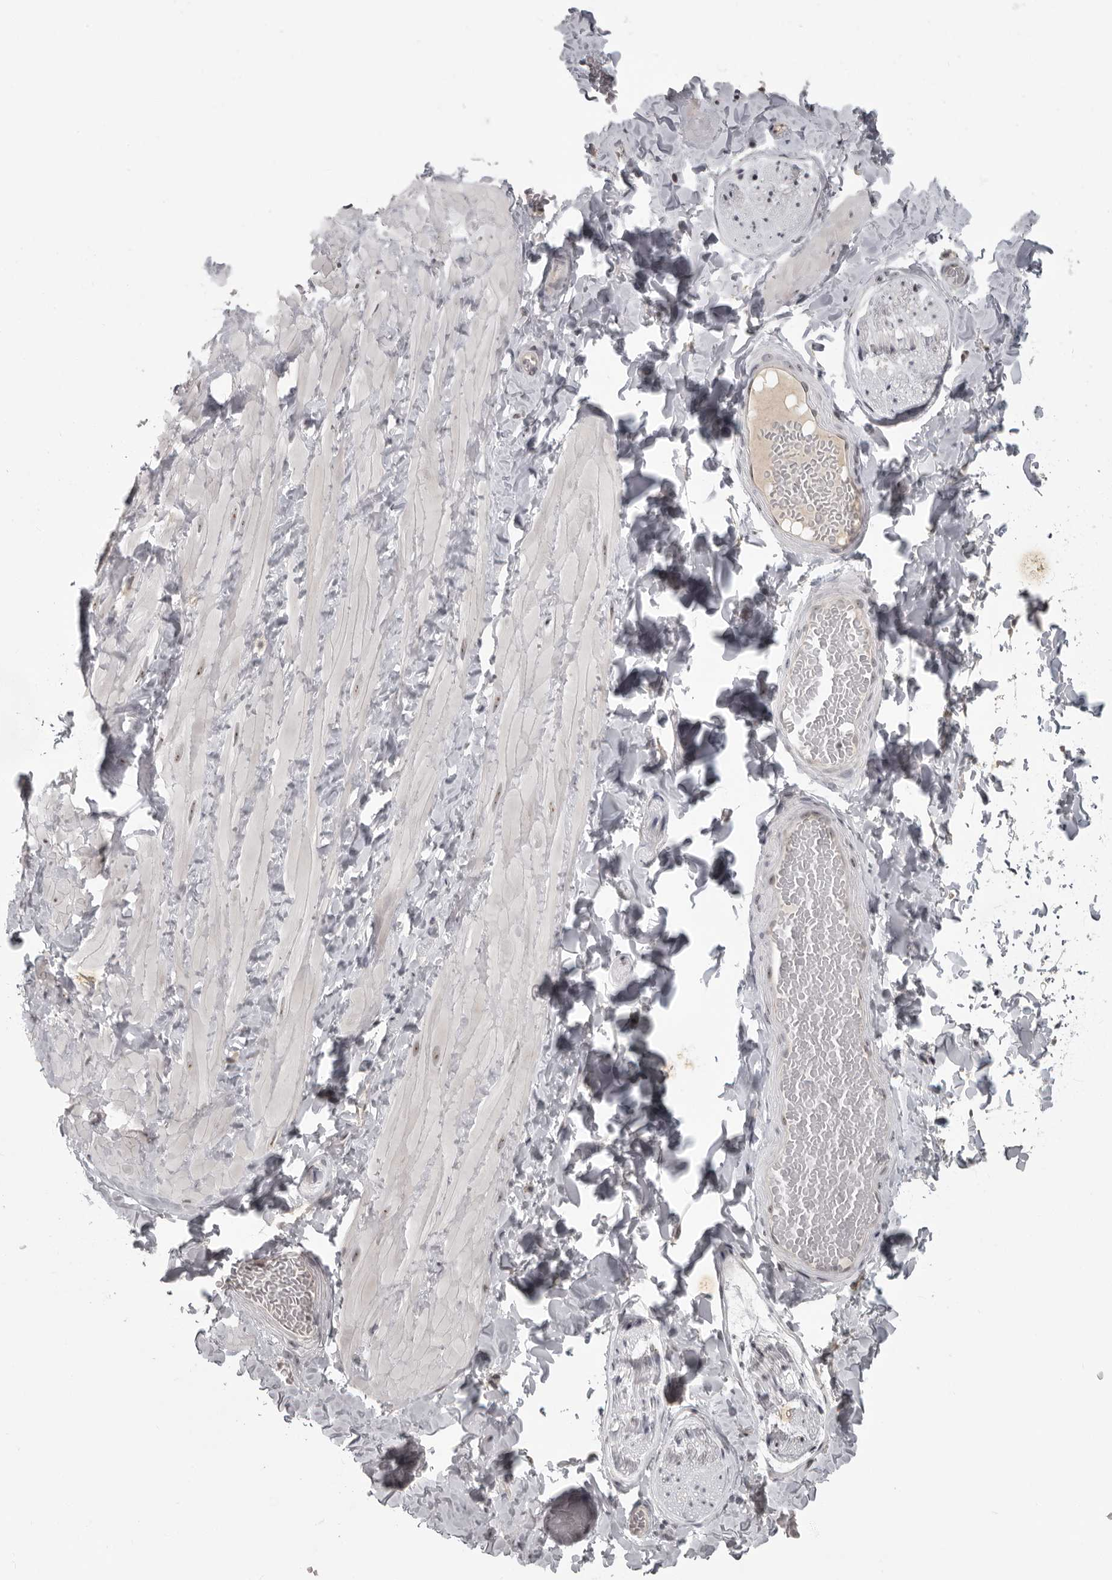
{"staining": {"intensity": "weak", "quantity": ">75%", "location": "nuclear"}, "tissue": "adipose tissue", "cell_type": "Adipocytes", "image_type": "normal", "snomed": [{"axis": "morphology", "description": "Normal tissue, NOS"}, {"axis": "topography", "description": "Adipose tissue"}, {"axis": "topography", "description": "Vascular tissue"}, {"axis": "topography", "description": "Peripheral nerve tissue"}], "caption": "This histopathology image reveals IHC staining of unremarkable human adipose tissue, with low weak nuclear expression in about >75% of adipocytes.", "gene": "MRTO4", "patient": {"sex": "male", "age": 25}}